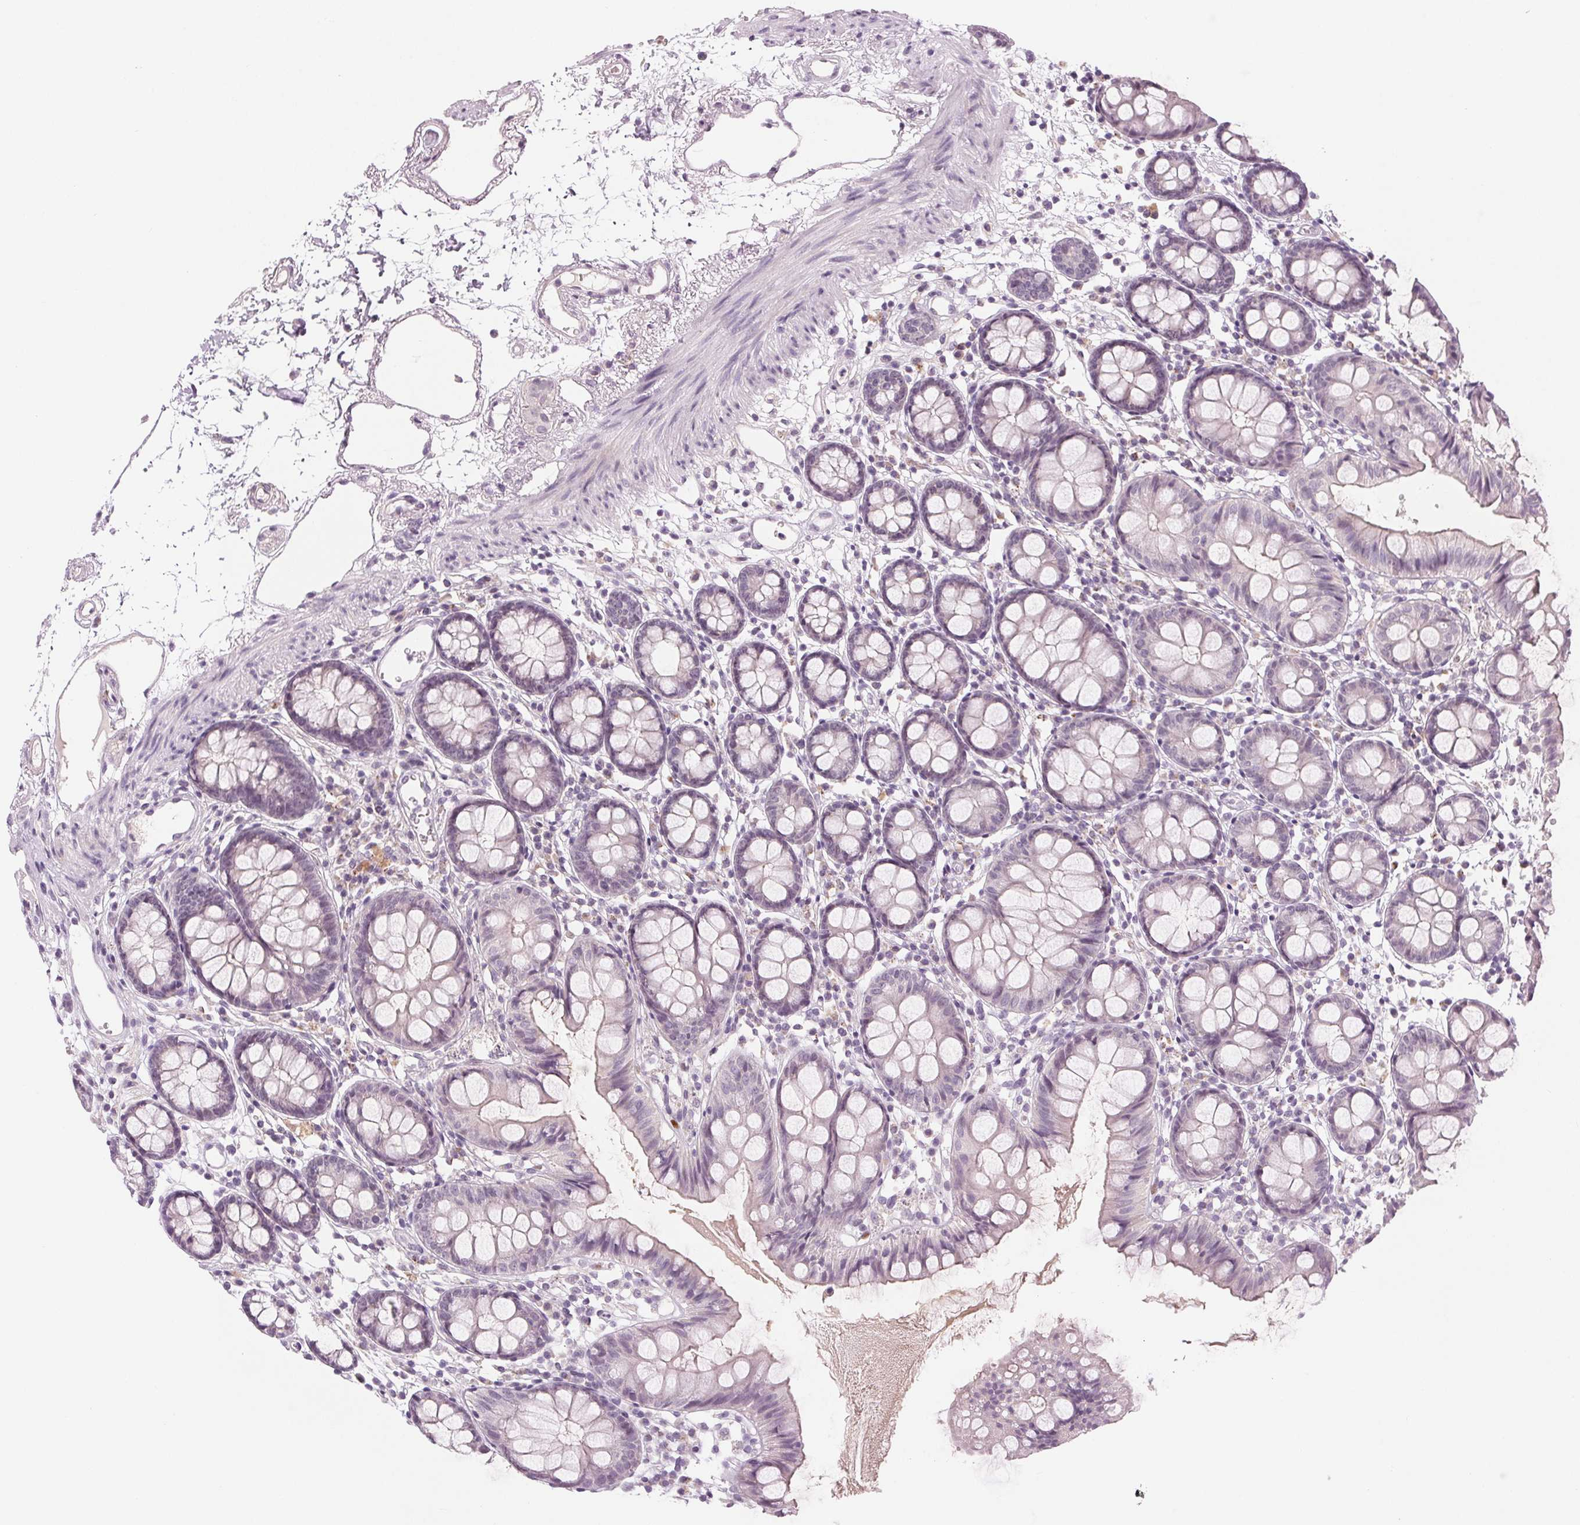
{"staining": {"intensity": "negative", "quantity": "none", "location": "none"}, "tissue": "colon", "cell_type": "Endothelial cells", "image_type": "normal", "snomed": [{"axis": "morphology", "description": "Normal tissue, NOS"}, {"axis": "topography", "description": "Colon"}], "caption": "An immunohistochemistry photomicrograph of benign colon is shown. There is no staining in endothelial cells of colon.", "gene": "HSF5", "patient": {"sex": "female", "age": 84}}